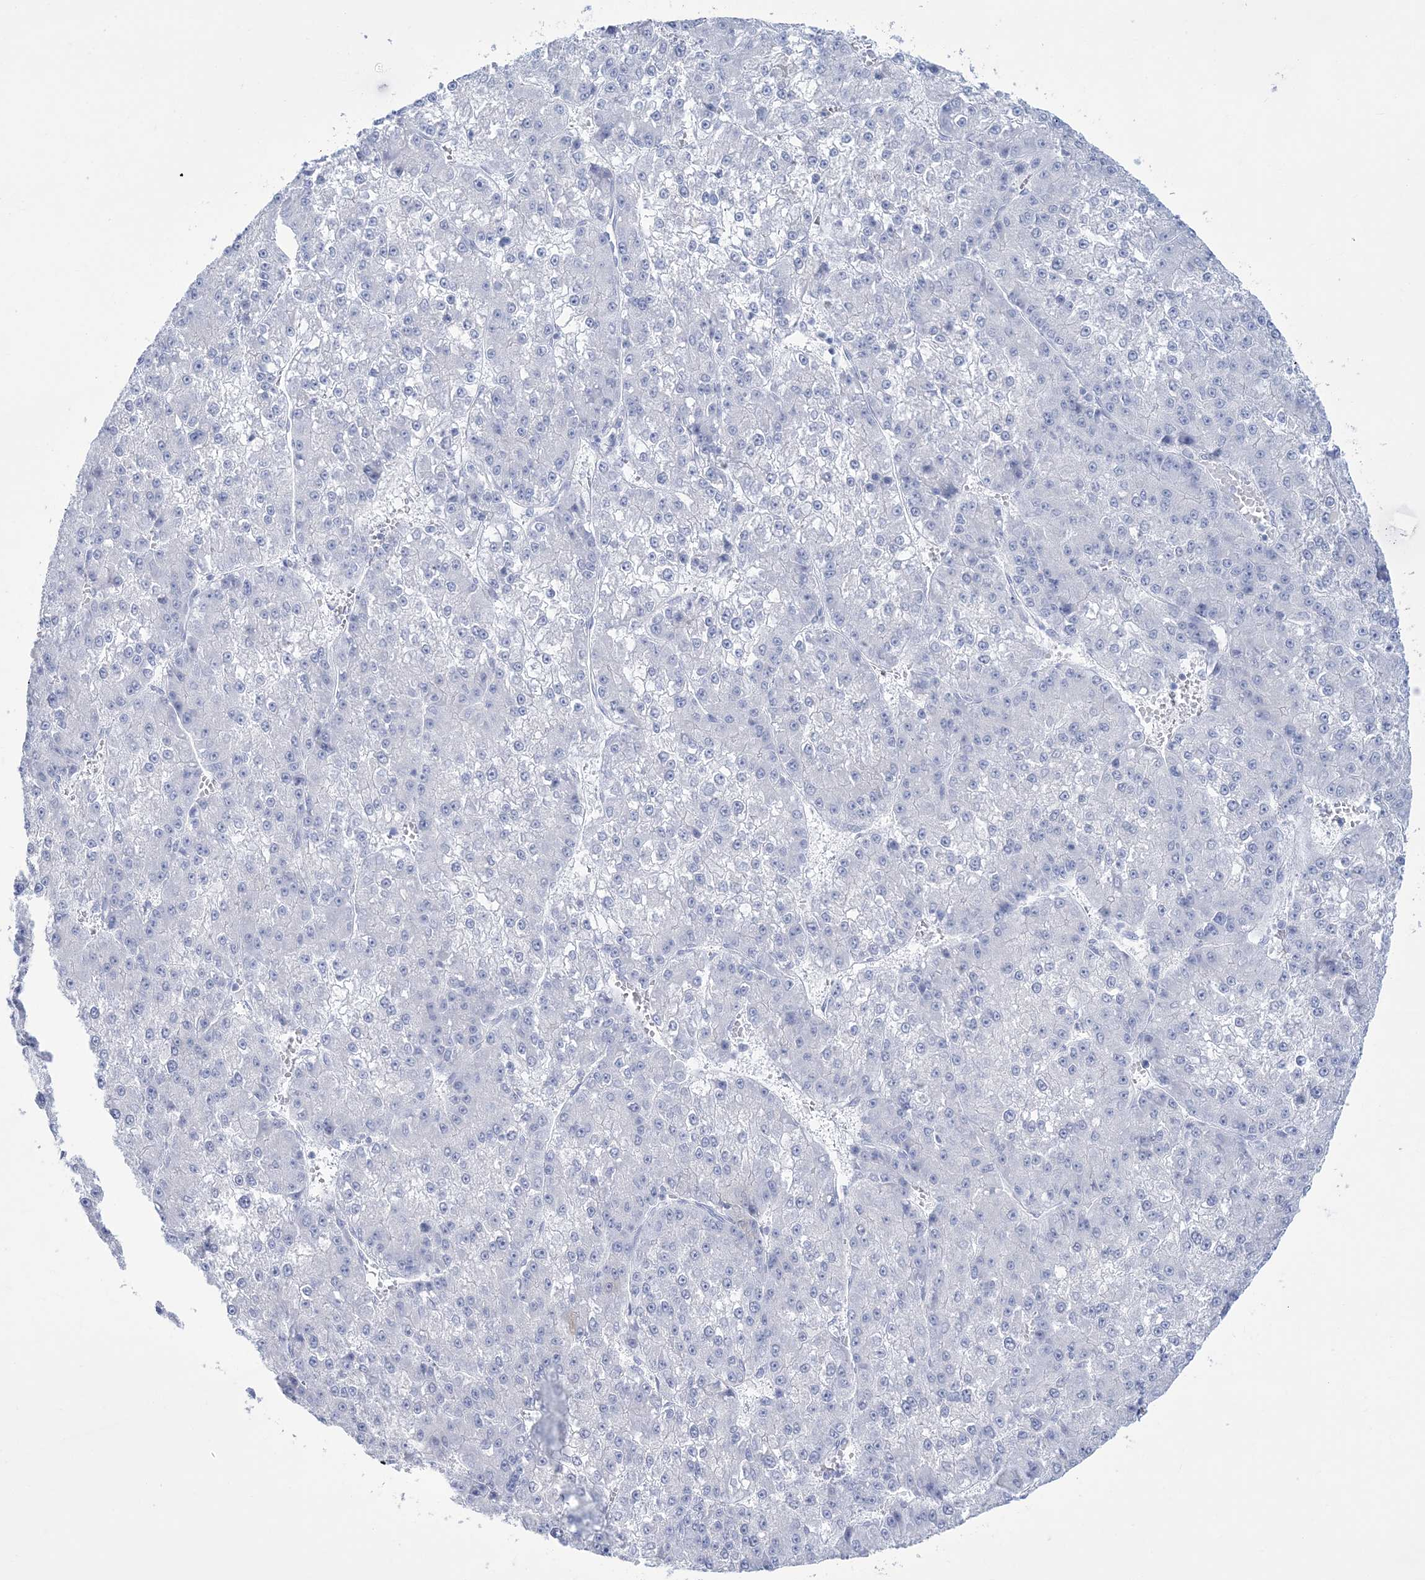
{"staining": {"intensity": "negative", "quantity": "none", "location": "none"}, "tissue": "liver cancer", "cell_type": "Tumor cells", "image_type": "cancer", "snomed": [{"axis": "morphology", "description": "Carcinoma, Hepatocellular, NOS"}, {"axis": "topography", "description": "Liver"}], "caption": "High magnification brightfield microscopy of liver cancer stained with DAB (brown) and counterstained with hematoxylin (blue): tumor cells show no significant staining.", "gene": "RBP2", "patient": {"sex": "female", "age": 73}}